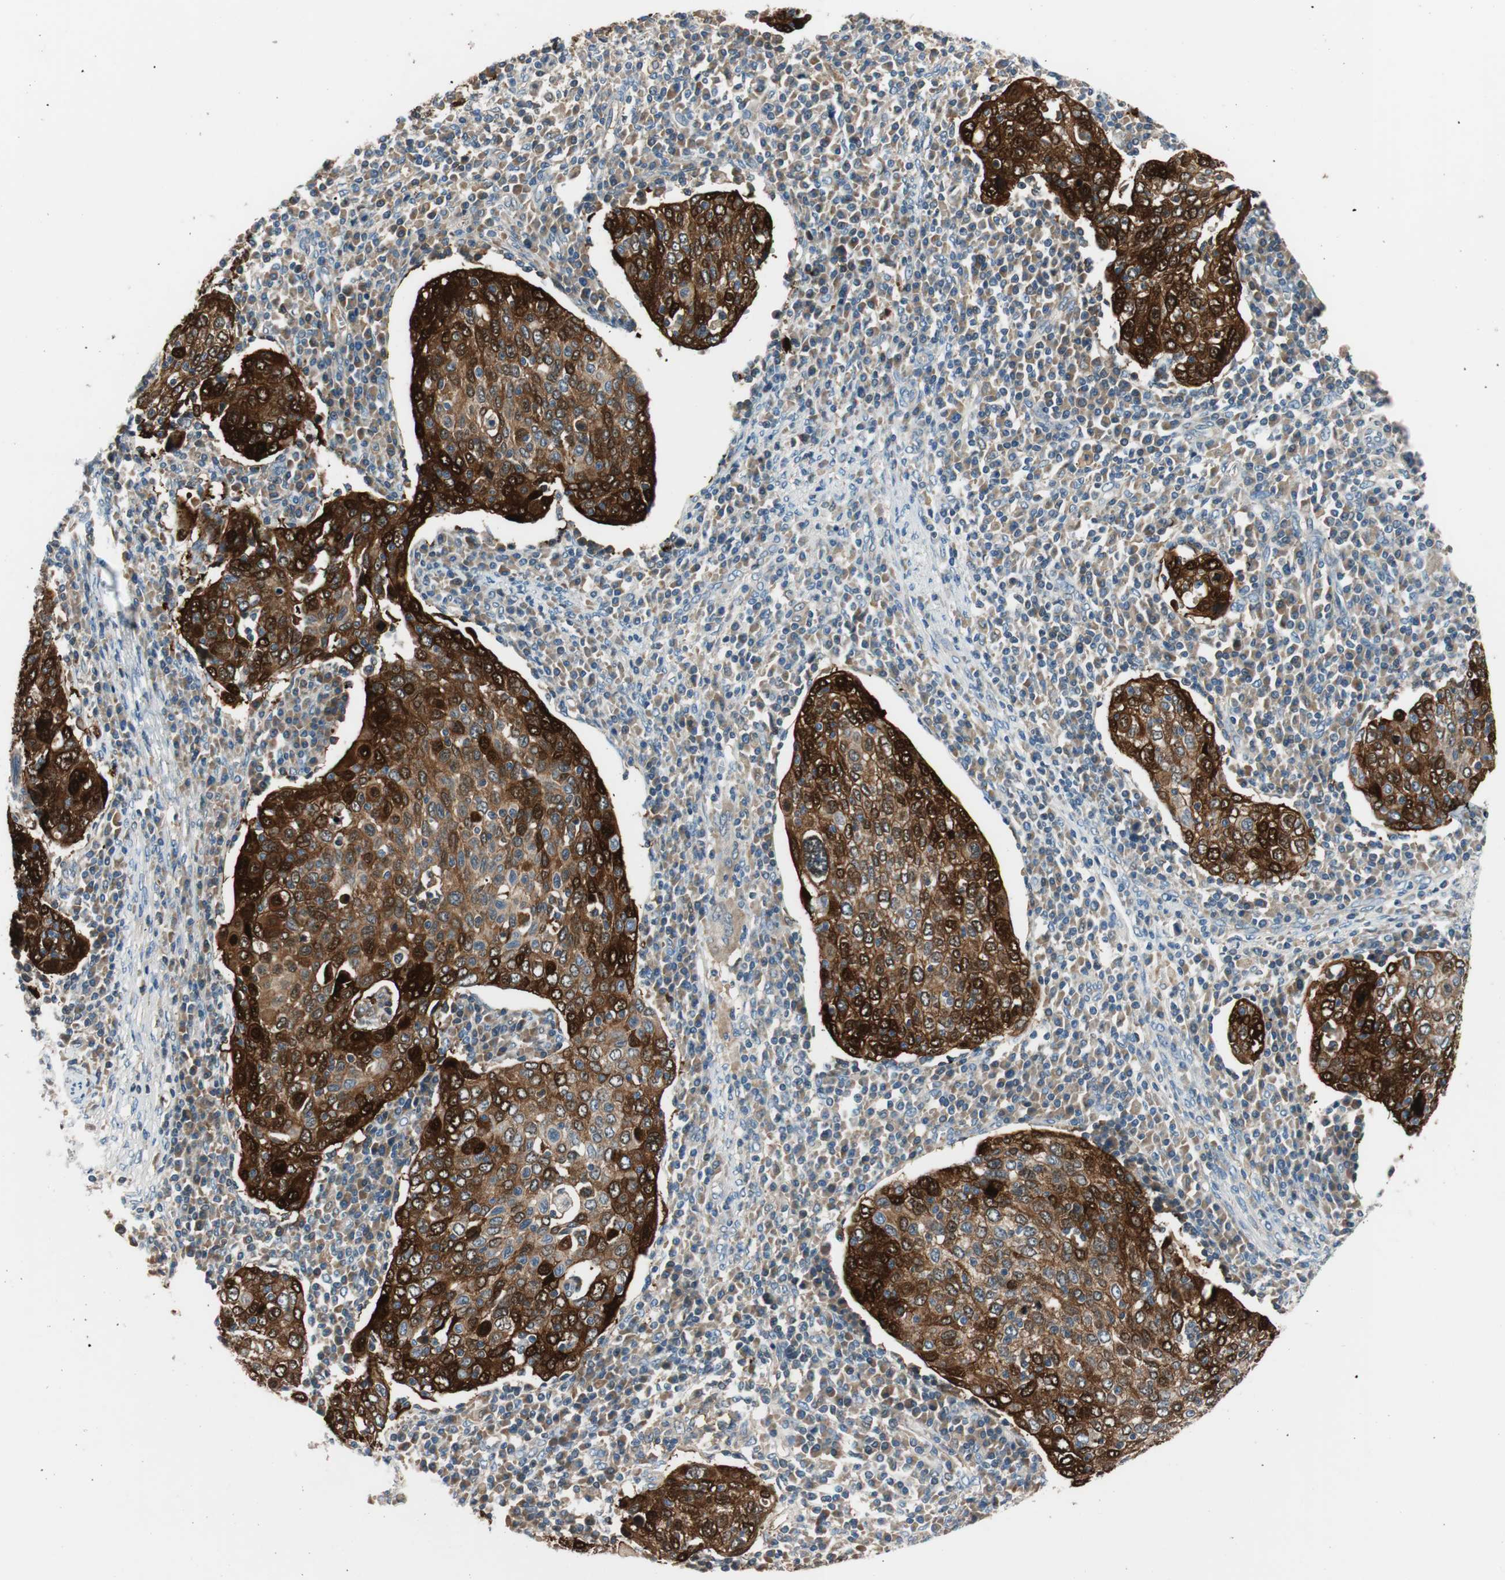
{"staining": {"intensity": "strong", "quantity": ">75%", "location": "cytoplasmic/membranous"}, "tissue": "cervical cancer", "cell_type": "Tumor cells", "image_type": "cancer", "snomed": [{"axis": "morphology", "description": "Squamous cell carcinoma, NOS"}, {"axis": "topography", "description": "Cervix"}], "caption": "Cervical cancer stained for a protein exhibits strong cytoplasmic/membranous positivity in tumor cells. (brown staining indicates protein expression, while blue staining denotes nuclei).", "gene": "CALML3", "patient": {"sex": "female", "age": 40}}